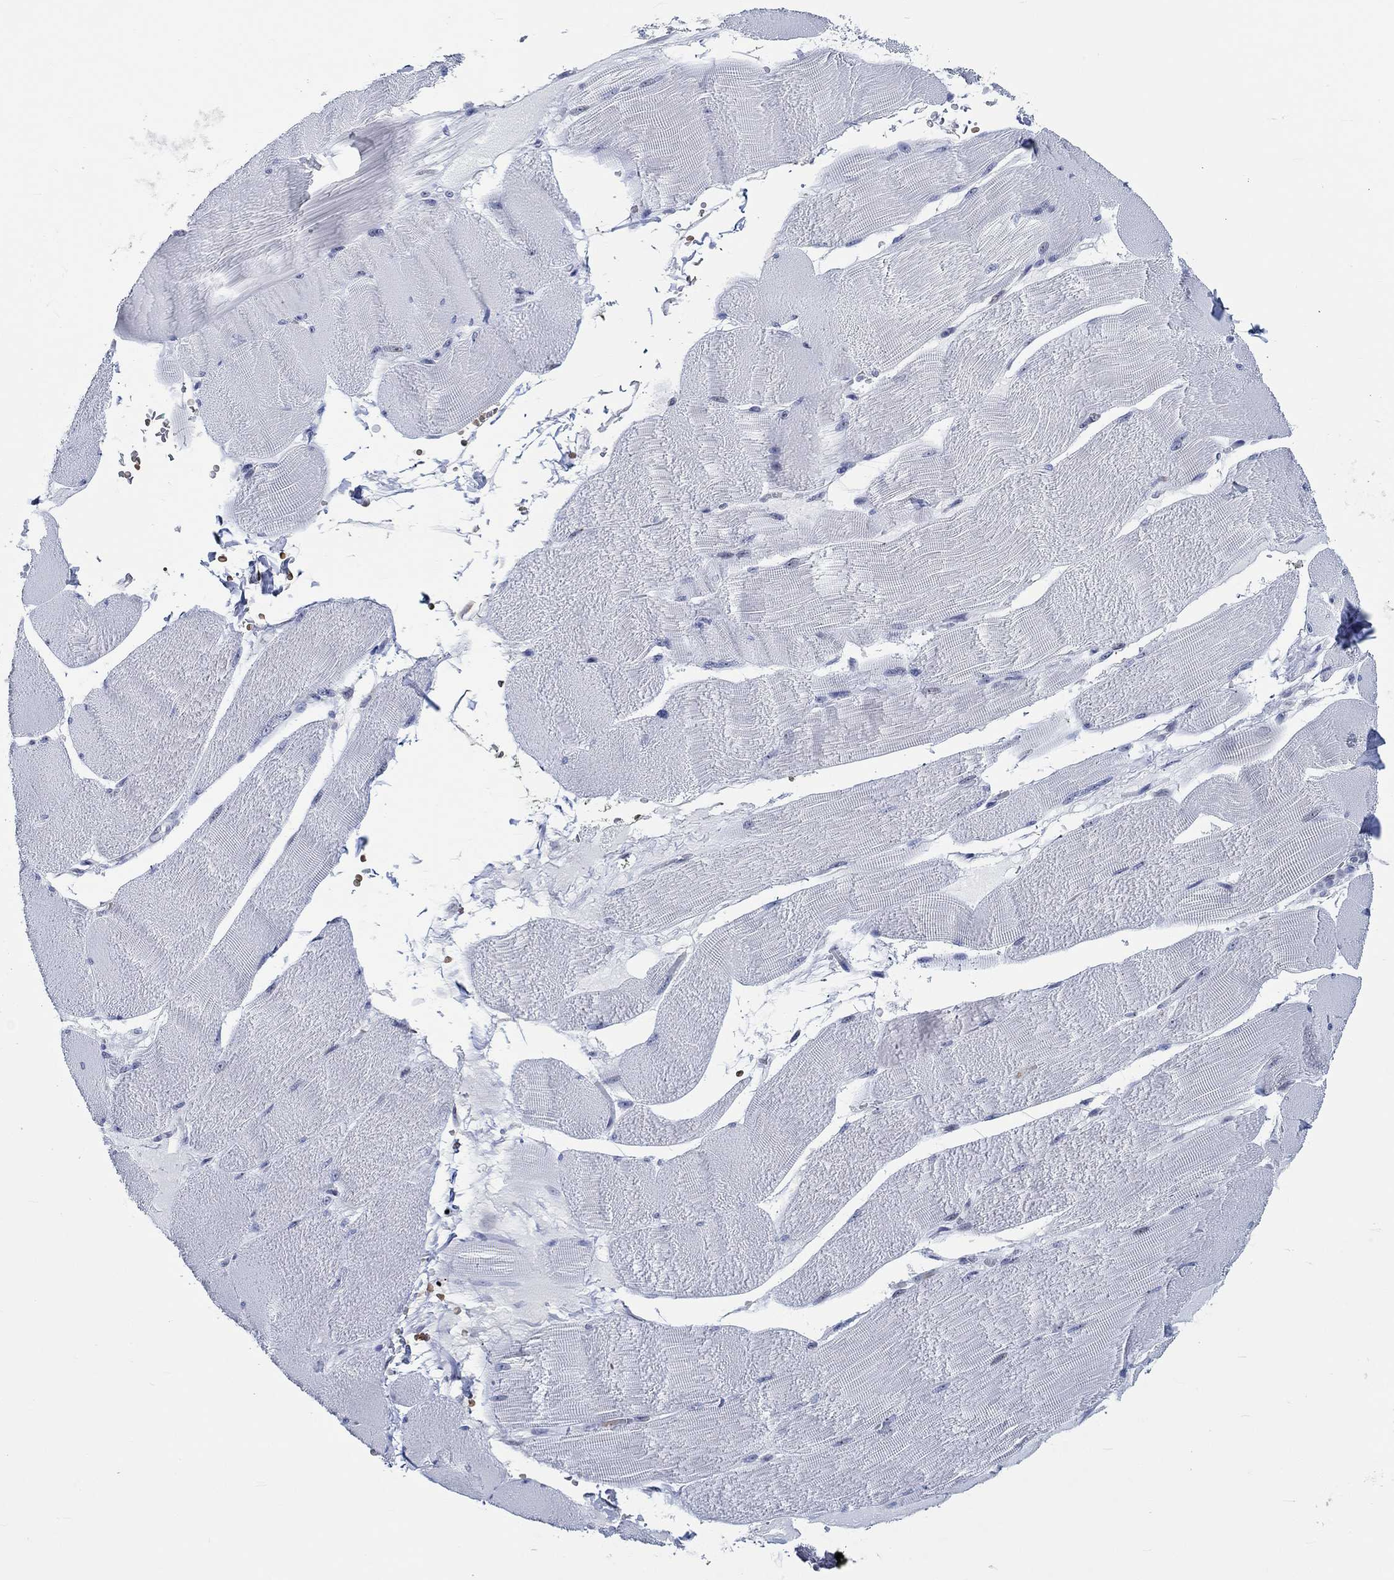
{"staining": {"intensity": "strong", "quantity": "25%-75%", "location": "nuclear"}, "tissue": "skeletal muscle", "cell_type": "Myocytes", "image_type": "normal", "snomed": [{"axis": "morphology", "description": "Normal tissue, NOS"}, {"axis": "topography", "description": "Skeletal muscle"}], "caption": "Strong nuclear protein positivity is seen in approximately 25%-75% of myocytes in skeletal muscle. (IHC, brightfield microscopy, high magnification).", "gene": "ZNF446", "patient": {"sex": "male", "age": 56}}